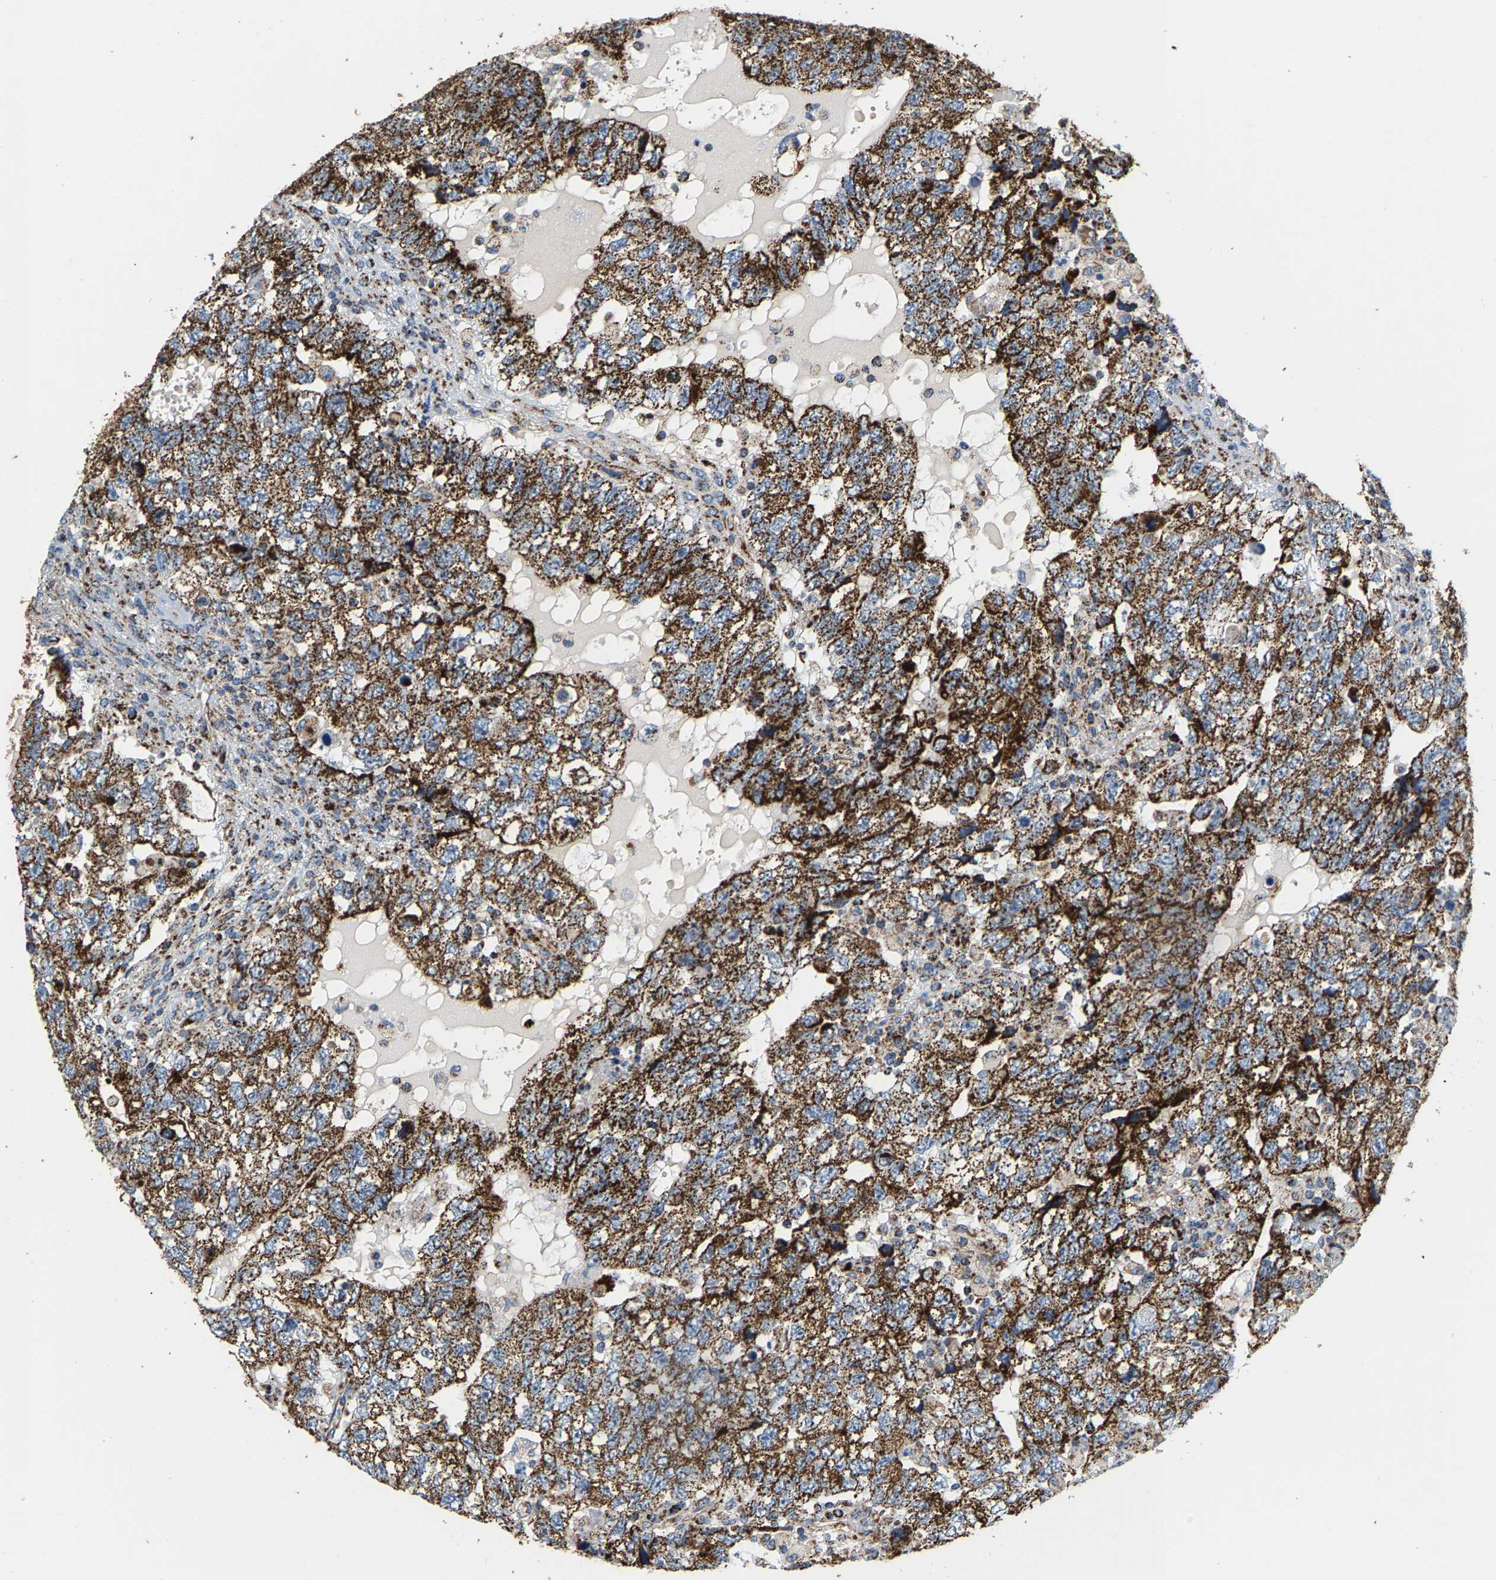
{"staining": {"intensity": "strong", "quantity": ">75%", "location": "cytoplasmic/membranous"}, "tissue": "testis cancer", "cell_type": "Tumor cells", "image_type": "cancer", "snomed": [{"axis": "morphology", "description": "Carcinoma, Embryonal, NOS"}, {"axis": "topography", "description": "Testis"}], "caption": "This is an image of immunohistochemistry staining of testis embryonal carcinoma, which shows strong positivity in the cytoplasmic/membranous of tumor cells.", "gene": "SHMT2", "patient": {"sex": "male", "age": 36}}